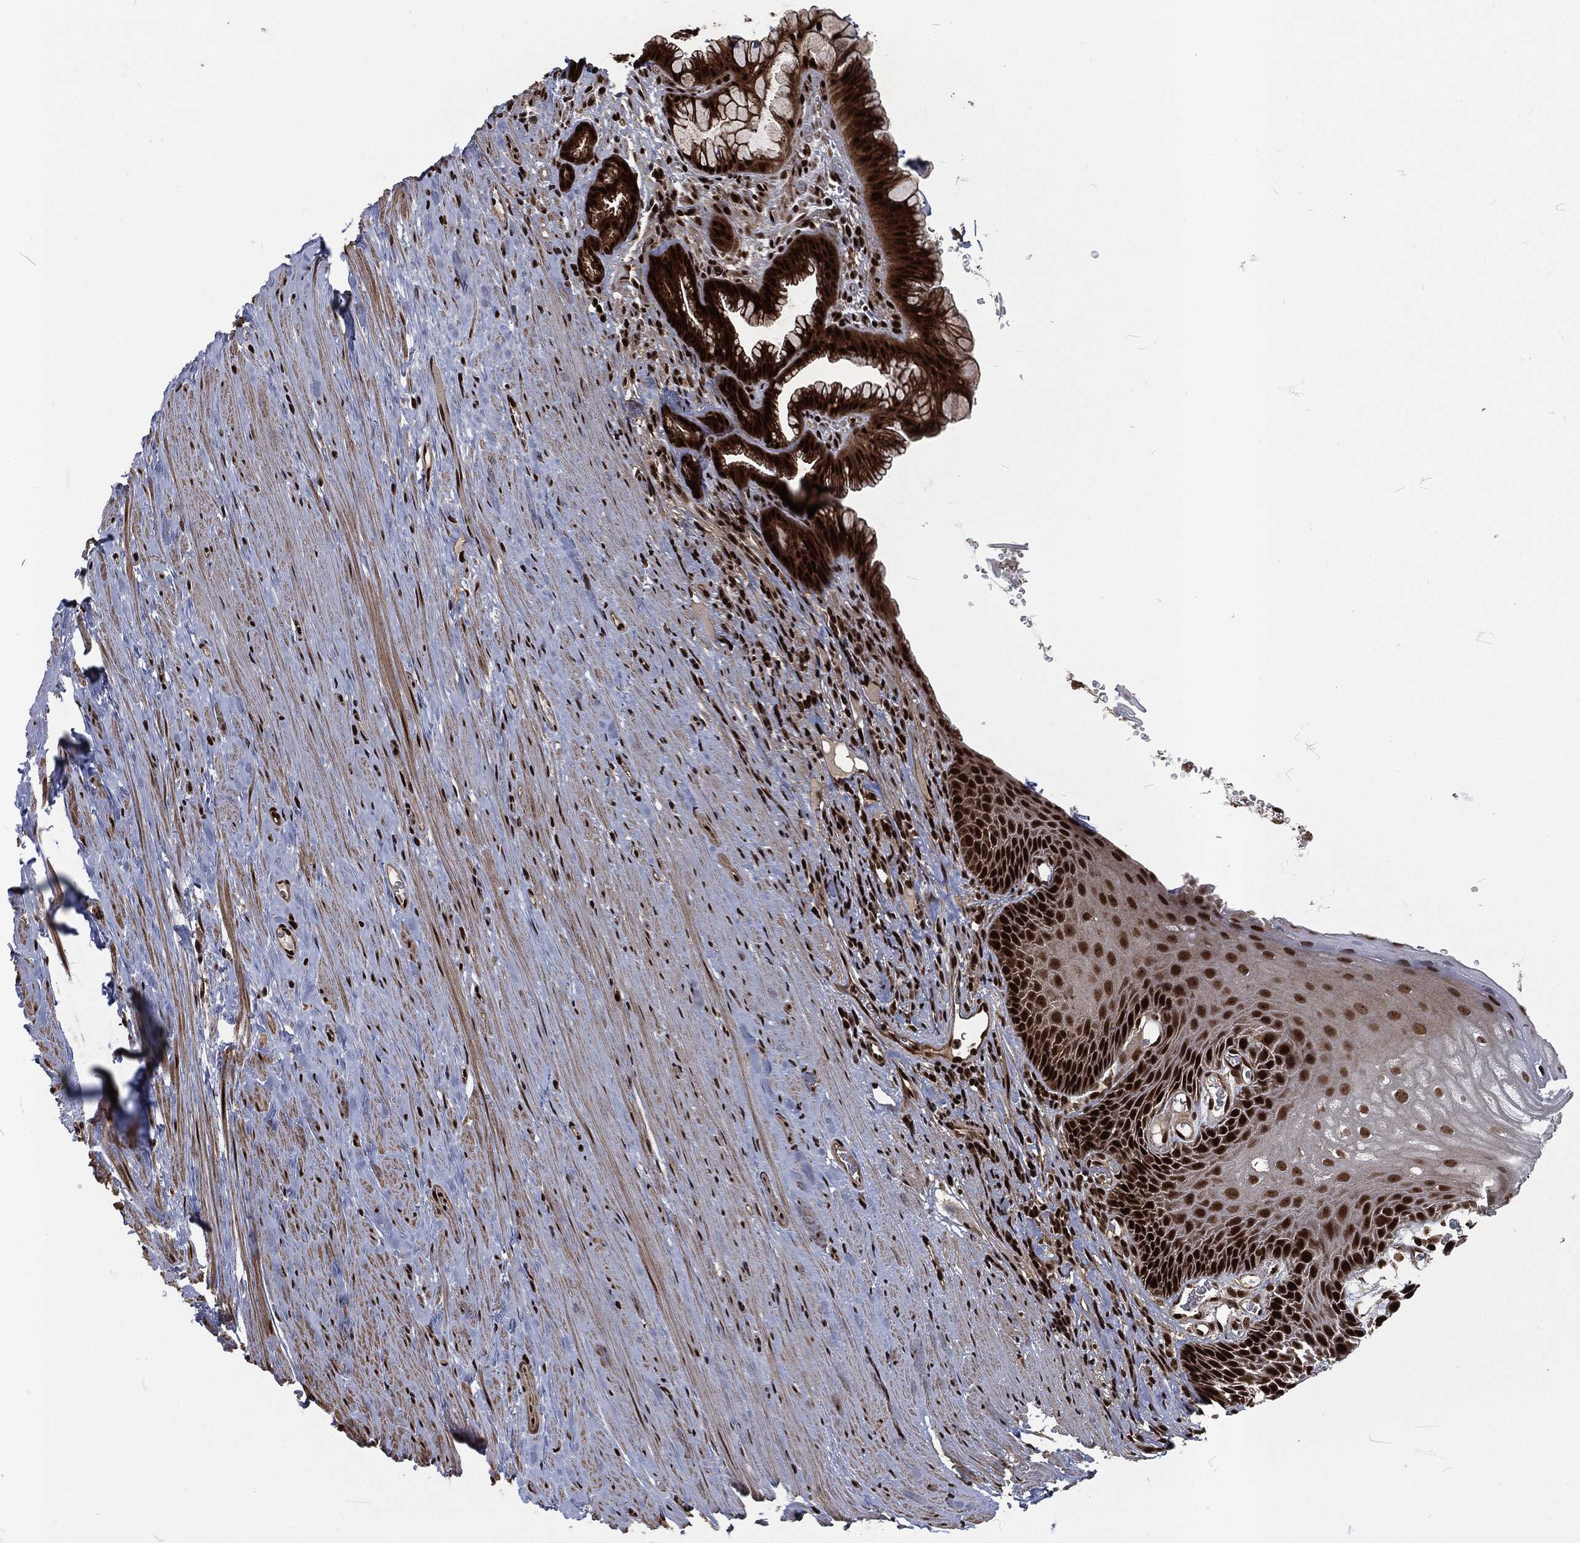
{"staining": {"intensity": "strong", "quantity": ">75%", "location": "nuclear"}, "tissue": "esophagus", "cell_type": "Squamous epithelial cells", "image_type": "normal", "snomed": [{"axis": "morphology", "description": "Normal tissue, NOS"}, {"axis": "topography", "description": "Esophagus"}], "caption": "Unremarkable esophagus reveals strong nuclear expression in approximately >75% of squamous epithelial cells, visualized by immunohistochemistry.", "gene": "NGRN", "patient": {"sex": "male", "age": 64}}